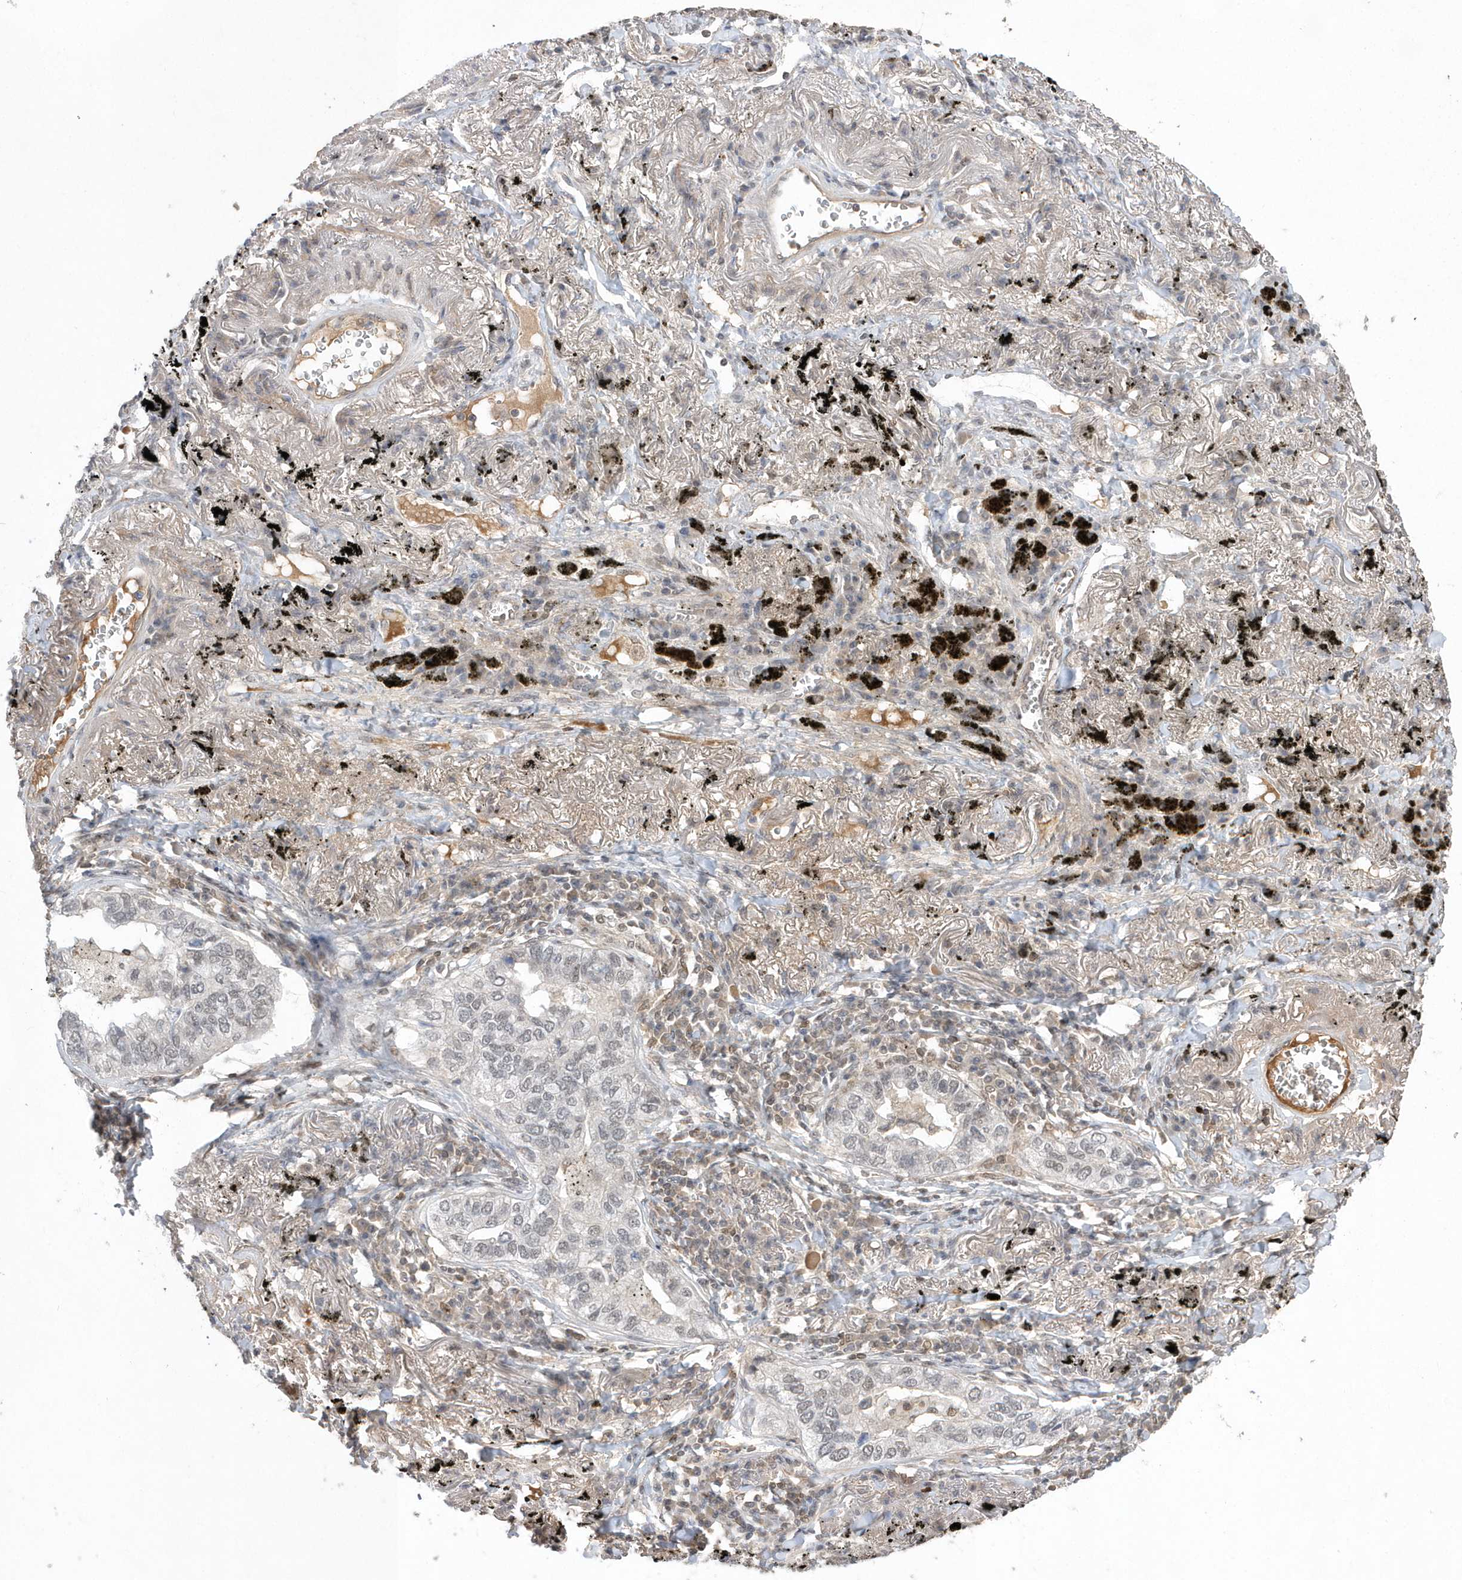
{"staining": {"intensity": "weak", "quantity": "<25%", "location": "nuclear"}, "tissue": "lung cancer", "cell_type": "Tumor cells", "image_type": "cancer", "snomed": [{"axis": "morphology", "description": "Adenocarcinoma, NOS"}, {"axis": "topography", "description": "Lung"}], "caption": "A high-resolution micrograph shows IHC staining of lung cancer, which demonstrates no significant positivity in tumor cells.", "gene": "TMEM132B", "patient": {"sex": "male", "age": 65}}